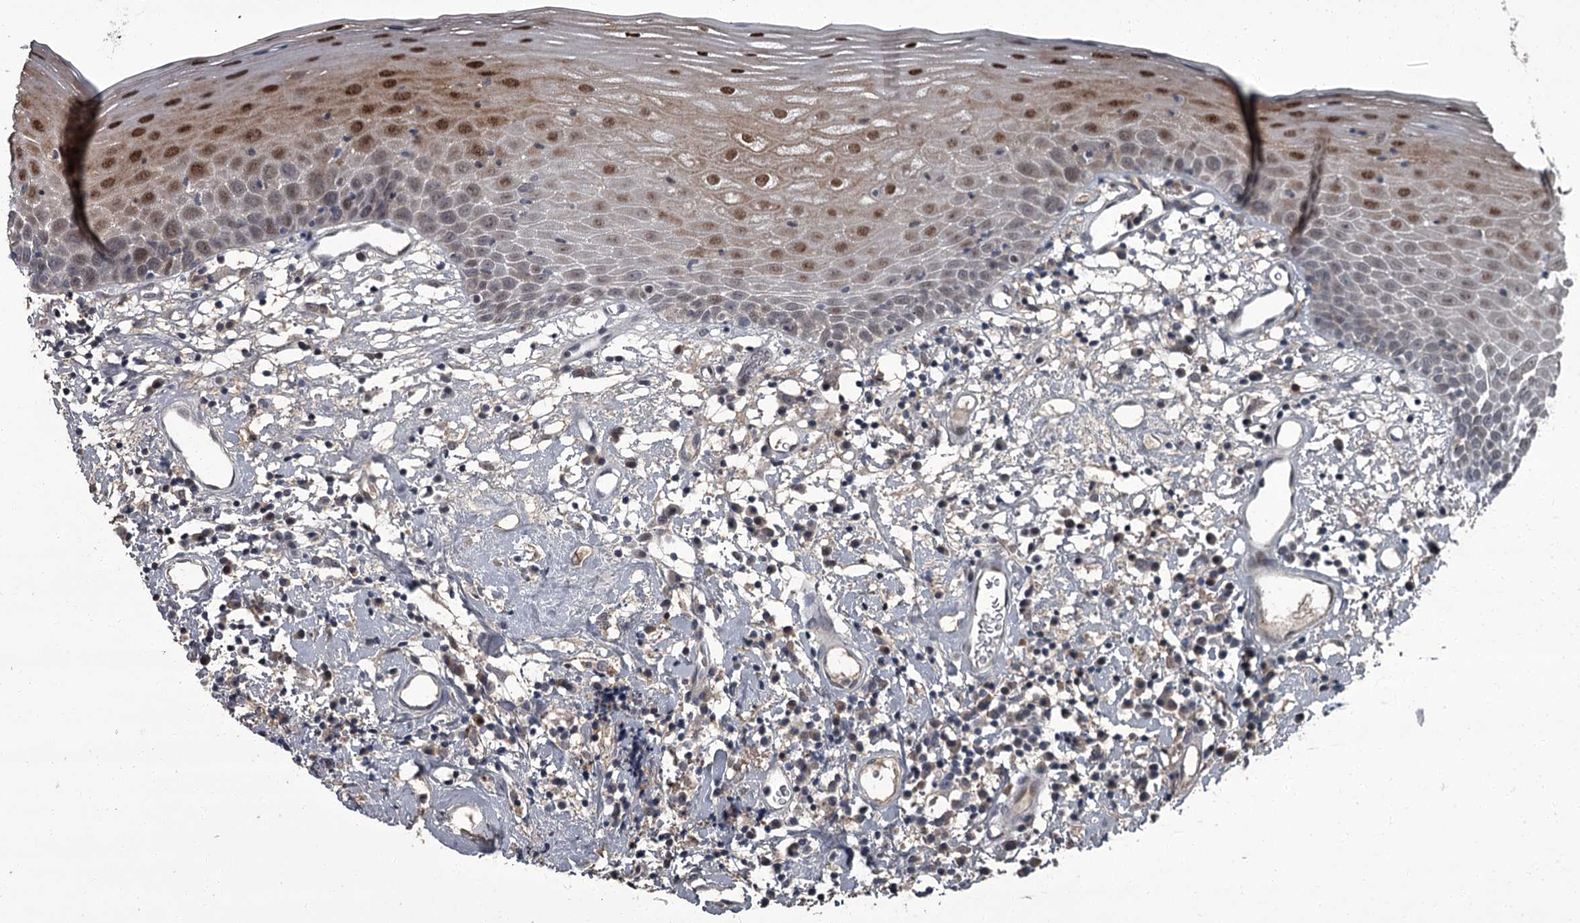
{"staining": {"intensity": "moderate", "quantity": "25%-75%", "location": "cytoplasmic/membranous,nuclear"}, "tissue": "oral mucosa", "cell_type": "Squamous epithelial cells", "image_type": "normal", "snomed": [{"axis": "morphology", "description": "Normal tissue, NOS"}, {"axis": "topography", "description": "Oral tissue"}], "caption": "IHC of unremarkable oral mucosa reveals medium levels of moderate cytoplasmic/membranous,nuclear staining in about 25%-75% of squamous epithelial cells.", "gene": "FLVCR2", "patient": {"sex": "male", "age": 74}}